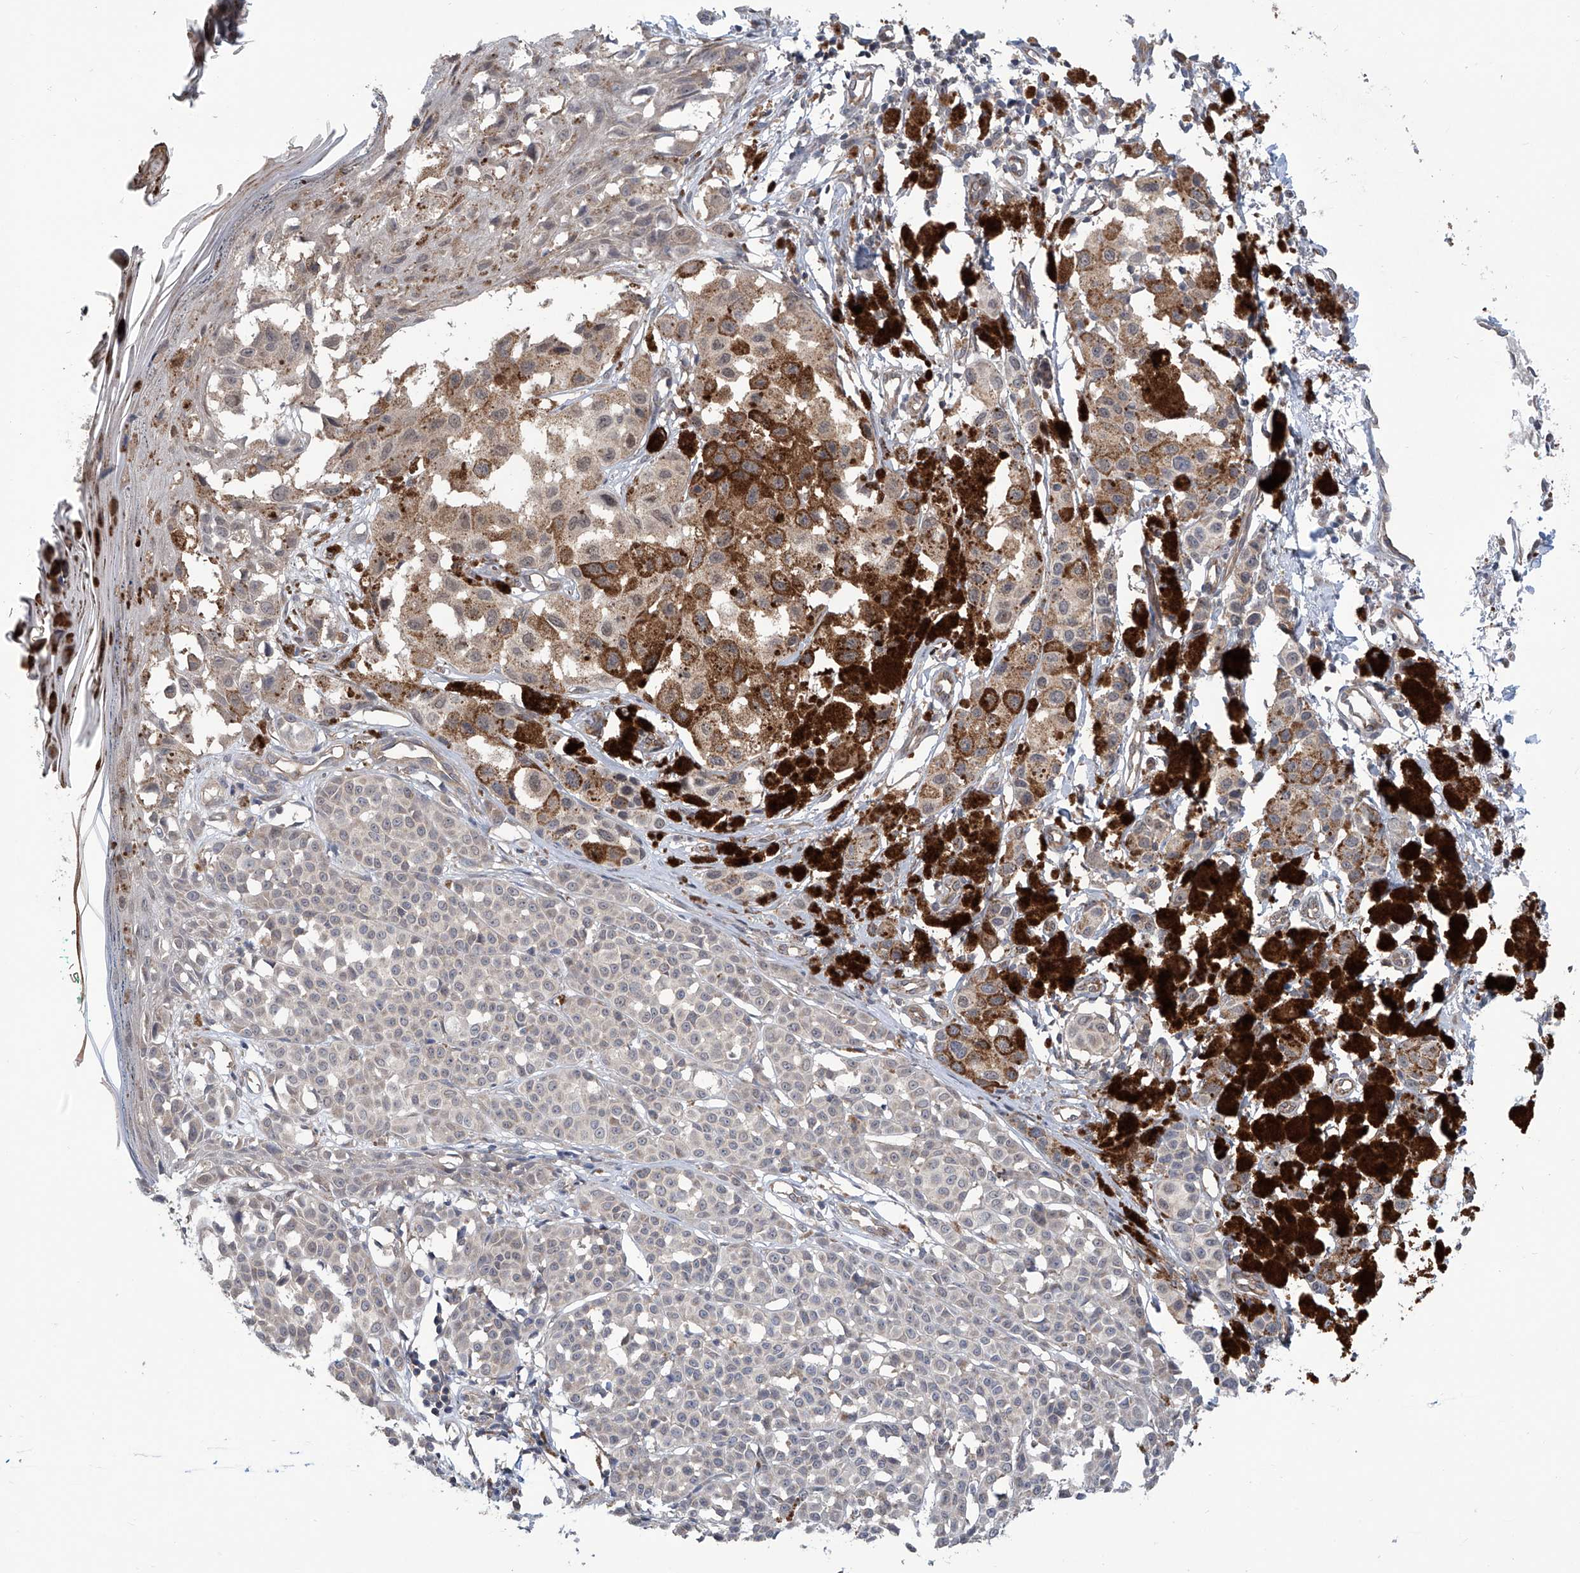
{"staining": {"intensity": "moderate", "quantity": "25%-75%", "location": "cytoplasmic/membranous"}, "tissue": "melanoma", "cell_type": "Tumor cells", "image_type": "cancer", "snomed": [{"axis": "morphology", "description": "Malignant melanoma, NOS"}, {"axis": "topography", "description": "Skin of leg"}], "caption": "This micrograph shows IHC staining of human melanoma, with medium moderate cytoplasmic/membranous expression in about 25%-75% of tumor cells.", "gene": "EIF2D", "patient": {"sex": "female", "age": 72}}